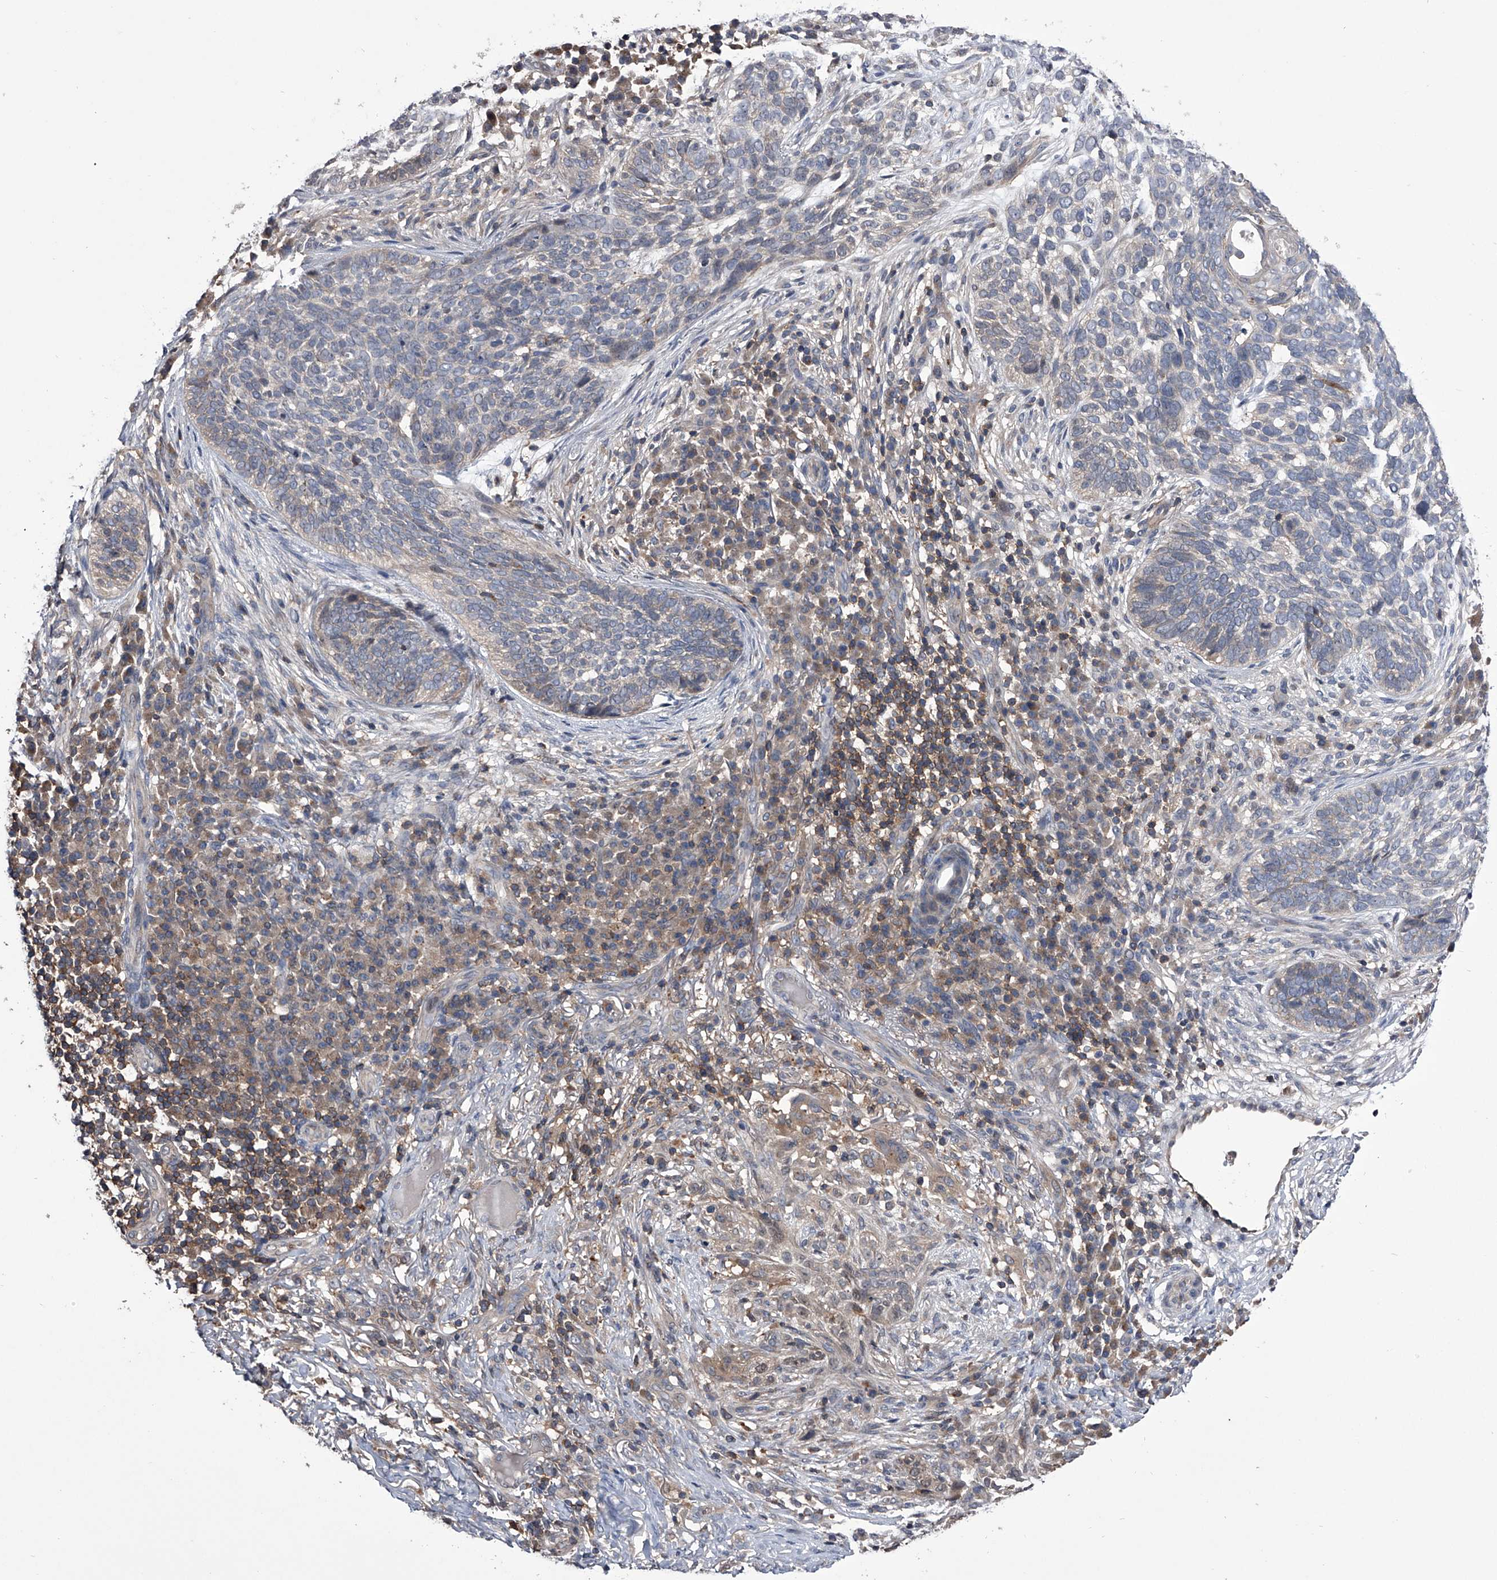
{"staining": {"intensity": "negative", "quantity": "none", "location": "none"}, "tissue": "skin cancer", "cell_type": "Tumor cells", "image_type": "cancer", "snomed": [{"axis": "morphology", "description": "Basal cell carcinoma"}, {"axis": "topography", "description": "Skin"}], "caption": "High magnification brightfield microscopy of basal cell carcinoma (skin) stained with DAB (3,3'-diaminobenzidine) (brown) and counterstained with hematoxylin (blue): tumor cells show no significant staining.", "gene": "PAN3", "patient": {"sex": "female", "age": 64}}